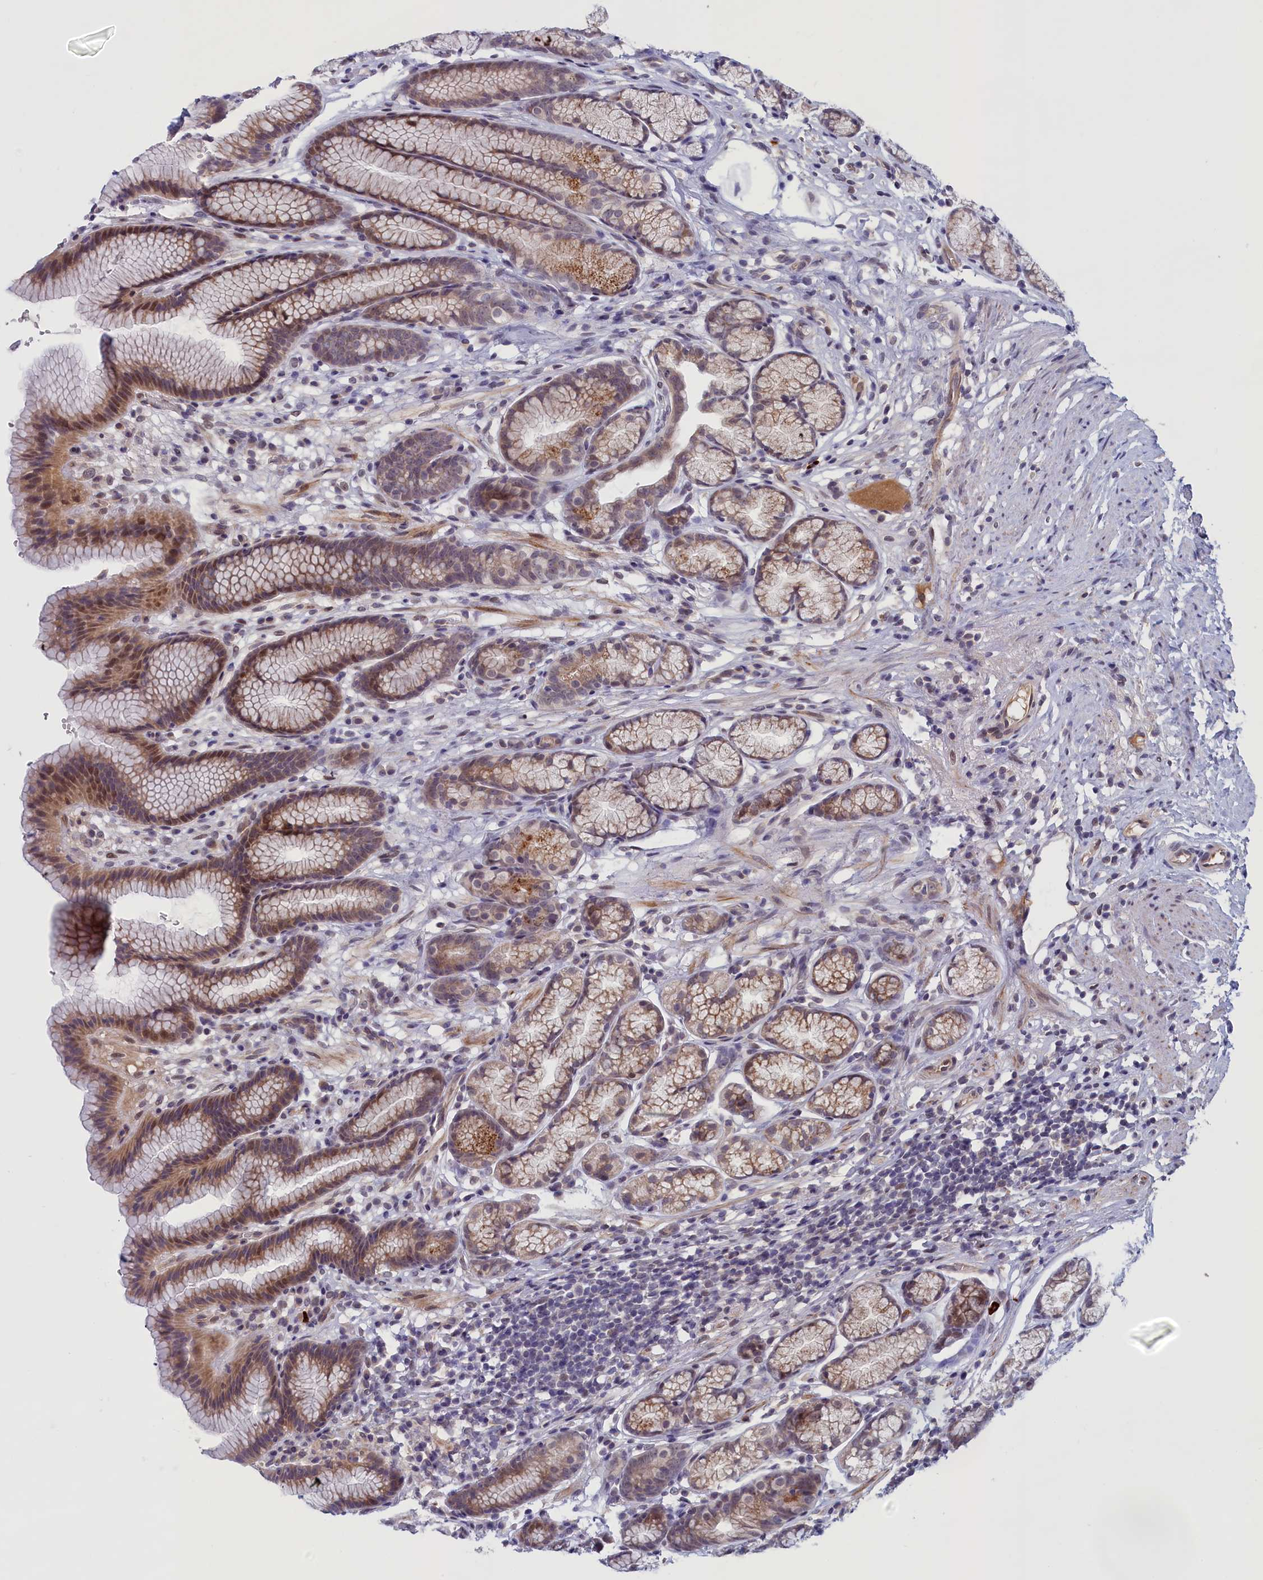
{"staining": {"intensity": "moderate", "quantity": "25%-75%", "location": "cytoplasmic/membranous,nuclear"}, "tissue": "stomach", "cell_type": "Glandular cells", "image_type": "normal", "snomed": [{"axis": "morphology", "description": "Normal tissue, NOS"}, {"axis": "topography", "description": "Stomach"}], "caption": "A micrograph of human stomach stained for a protein demonstrates moderate cytoplasmic/membranous,nuclear brown staining in glandular cells.", "gene": "IGFALS", "patient": {"sex": "male", "age": 42}}